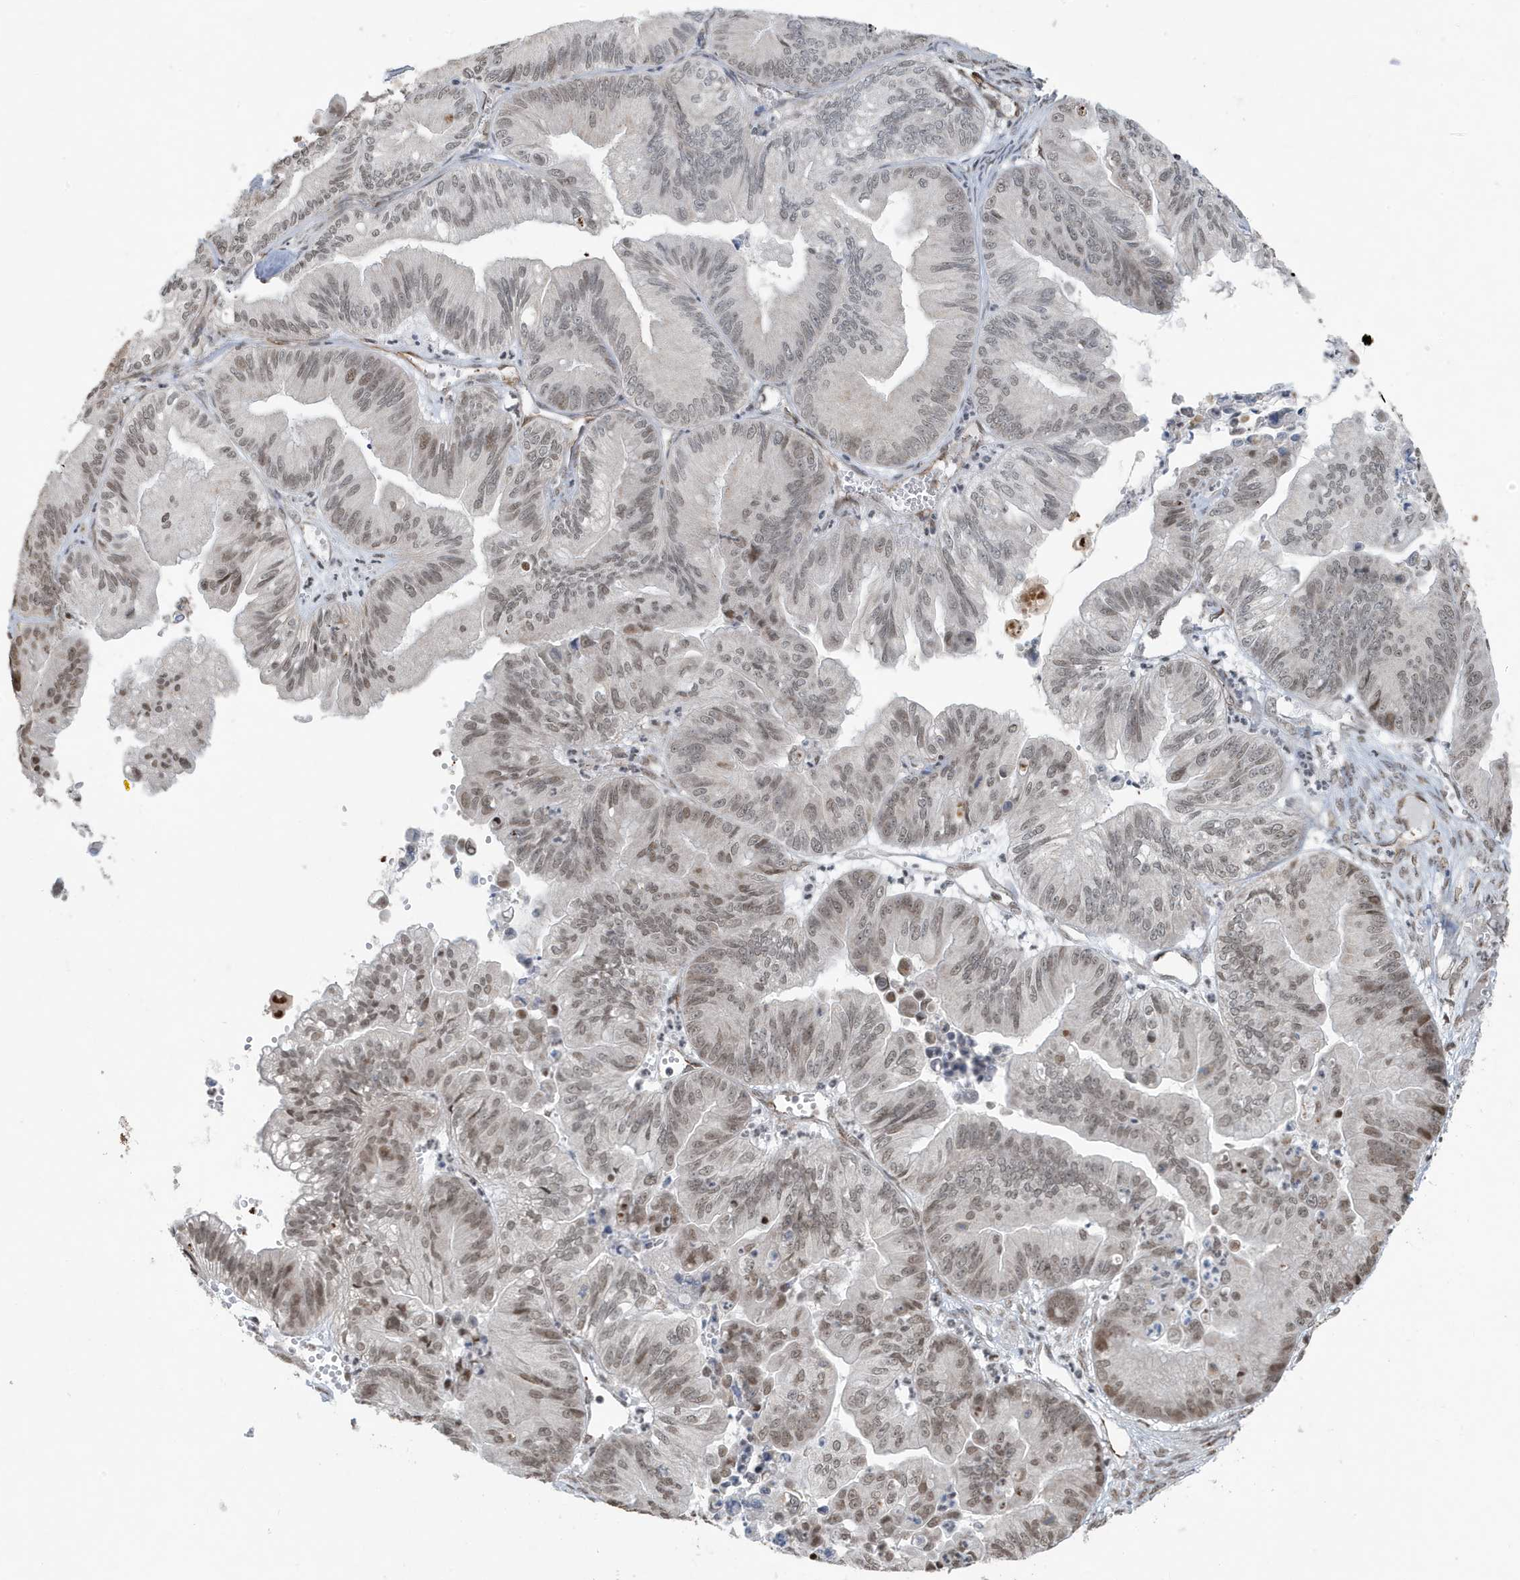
{"staining": {"intensity": "weak", "quantity": "<25%", "location": "nuclear"}, "tissue": "ovarian cancer", "cell_type": "Tumor cells", "image_type": "cancer", "snomed": [{"axis": "morphology", "description": "Cystadenocarcinoma, mucinous, NOS"}, {"axis": "topography", "description": "Ovary"}], "caption": "Immunohistochemistry of mucinous cystadenocarcinoma (ovarian) shows no staining in tumor cells.", "gene": "CHCHD4", "patient": {"sex": "female", "age": 71}}